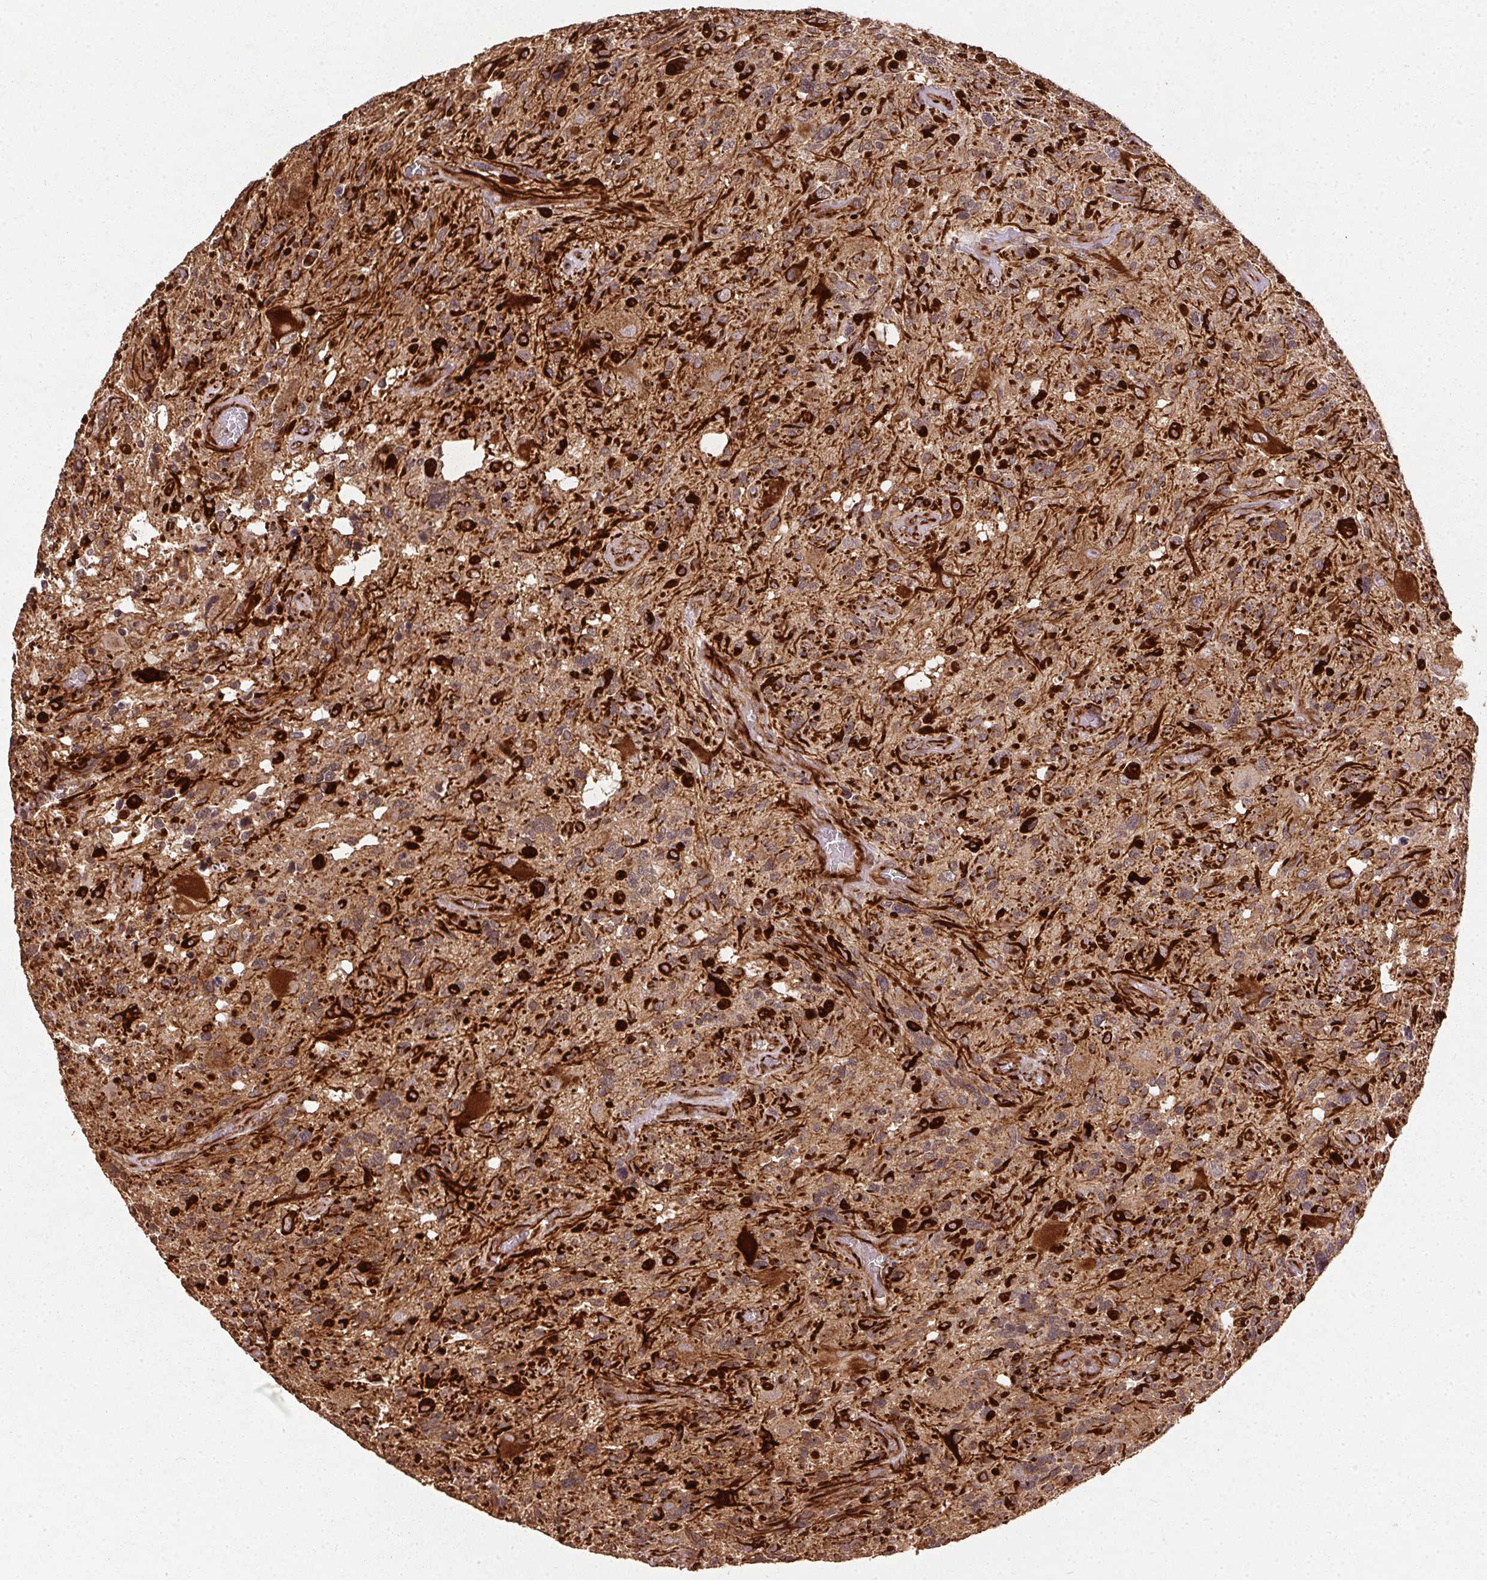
{"staining": {"intensity": "strong", "quantity": "25%-75%", "location": "cytoplasmic/membranous"}, "tissue": "glioma", "cell_type": "Tumor cells", "image_type": "cancer", "snomed": [{"axis": "morphology", "description": "Glioma, malignant, High grade"}, {"axis": "topography", "description": "Brain"}], "caption": "Immunohistochemical staining of malignant high-grade glioma shows high levels of strong cytoplasmic/membranous protein staining in about 25%-75% of tumor cells. Nuclei are stained in blue.", "gene": "SPRED2", "patient": {"sex": "male", "age": 49}}